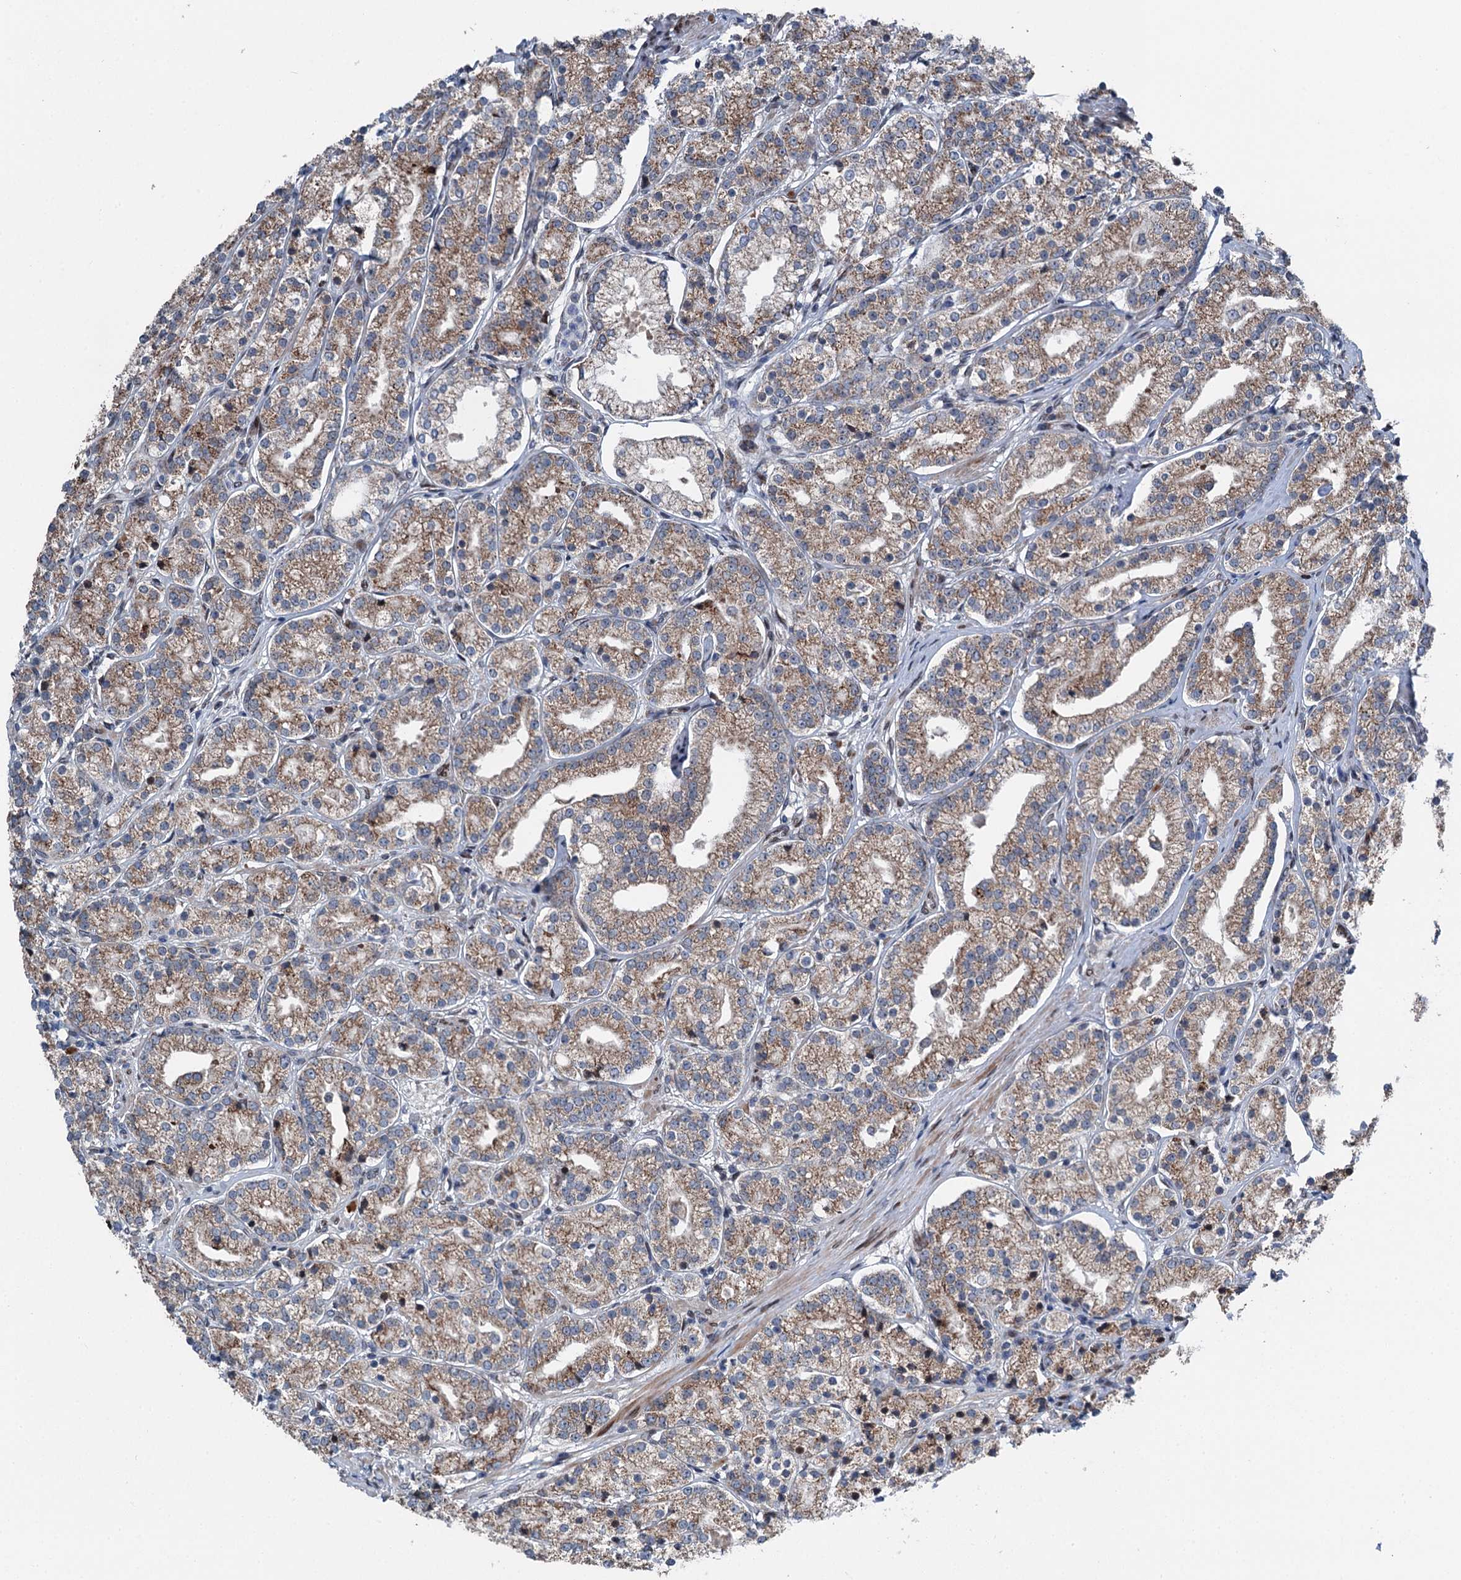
{"staining": {"intensity": "moderate", "quantity": ">75%", "location": "cytoplasmic/membranous"}, "tissue": "prostate cancer", "cell_type": "Tumor cells", "image_type": "cancer", "snomed": [{"axis": "morphology", "description": "Adenocarcinoma, High grade"}, {"axis": "topography", "description": "Prostate"}], "caption": "High-grade adenocarcinoma (prostate) stained for a protein (brown) shows moderate cytoplasmic/membranous positive positivity in about >75% of tumor cells.", "gene": "MRPL14", "patient": {"sex": "male", "age": 69}}